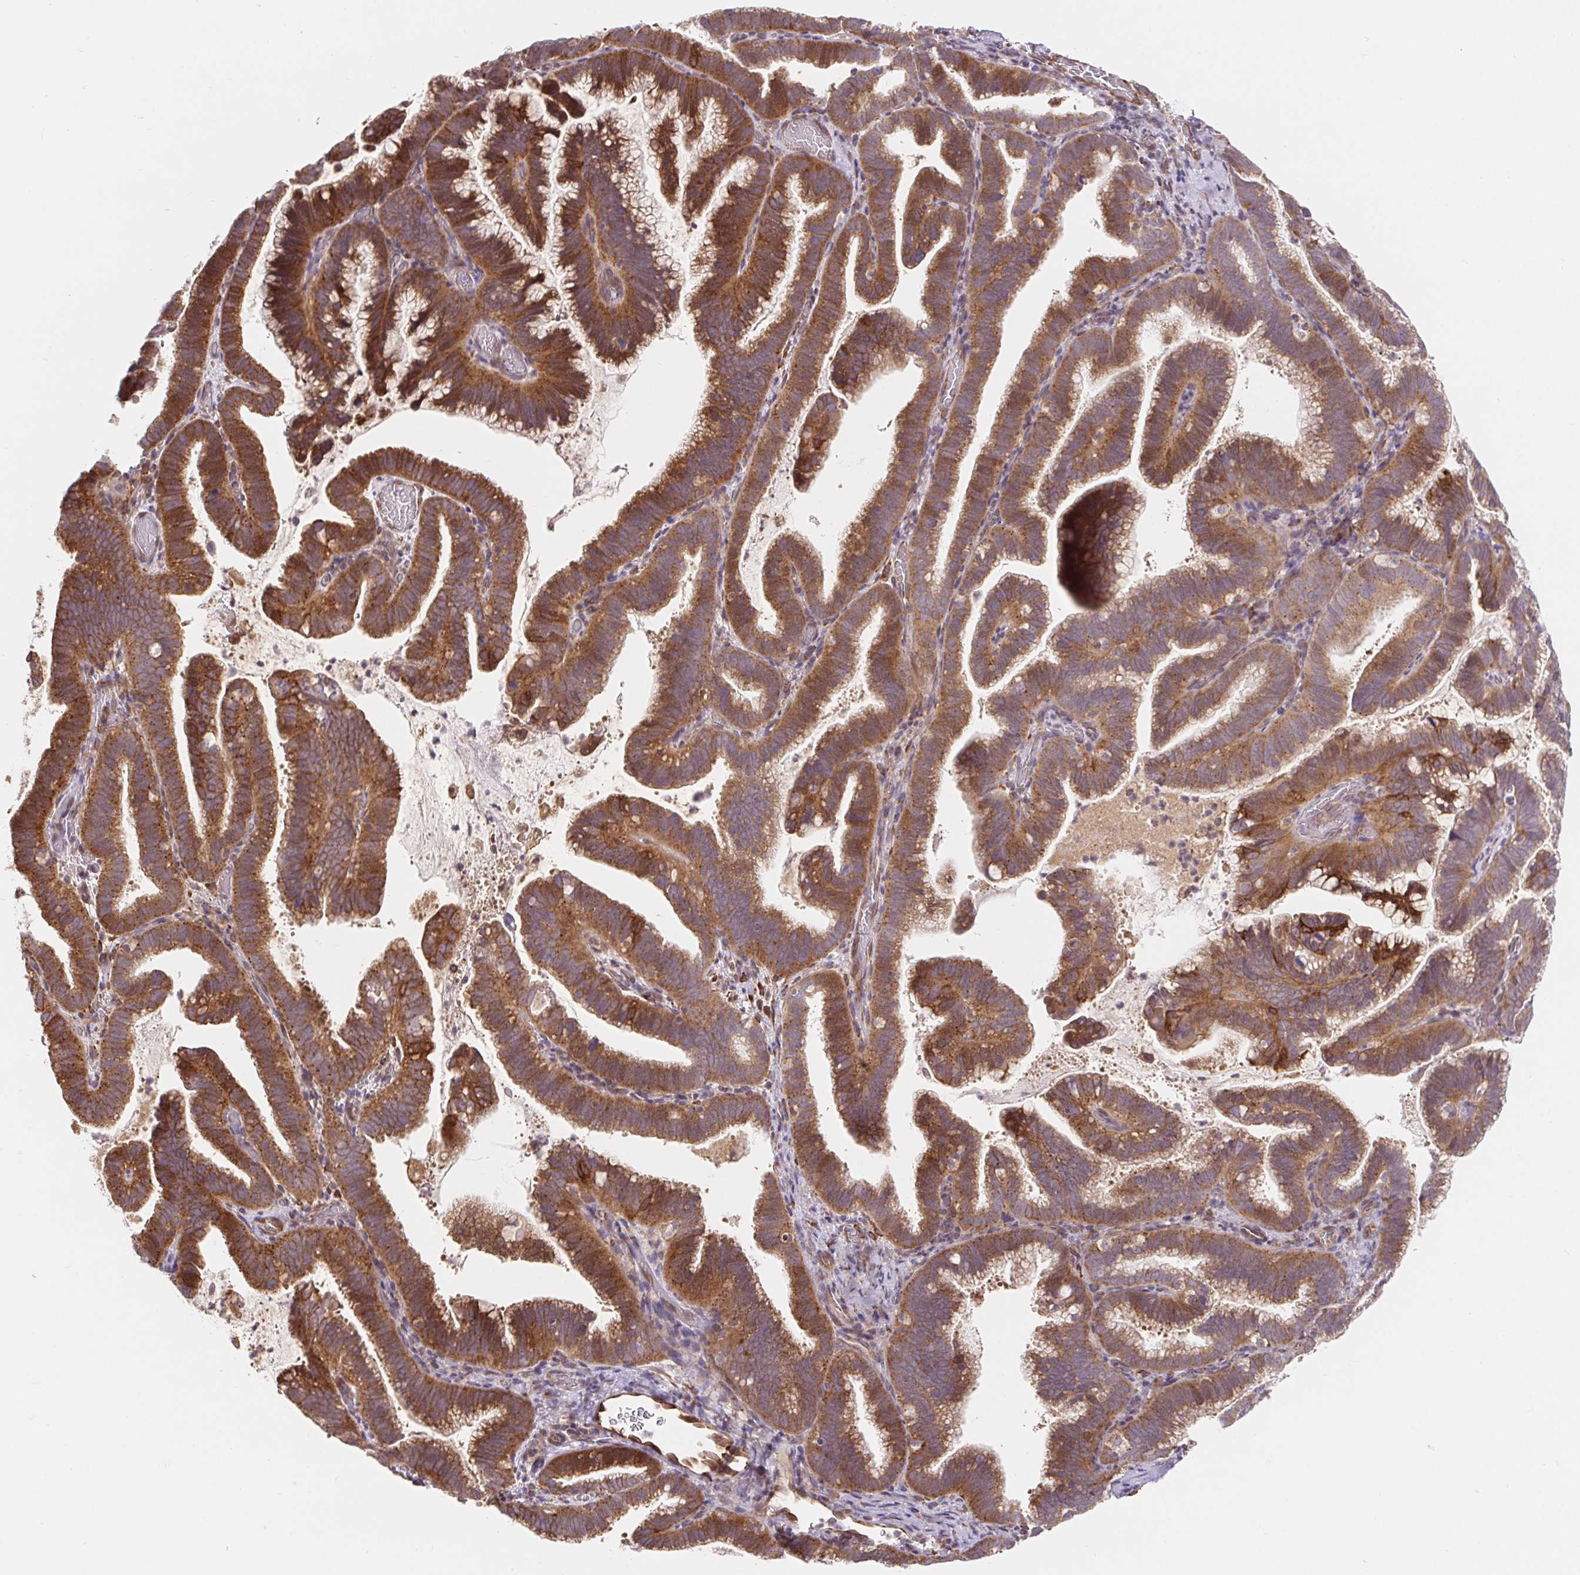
{"staining": {"intensity": "moderate", "quantity": ">75%", "location": "cytoplasmic/membranous"}, "tissue": "cervical cancer", "cell_type": "Tumor cells", "image_type": "cancer", "snomed": [{"axis": "morphology", "description": "Adenocarcinoma, NOS"}, {"axis": "topography", "description": "Cervix"}], "caption": "Tumor cells reveal medium levels of moderate cytoplasmic/membranous staining in about >75% of cells in human cervical cancer (adenocarcinoma).", "gene": "LYPD5", "patient": {"sex": "female", "age": 61}}